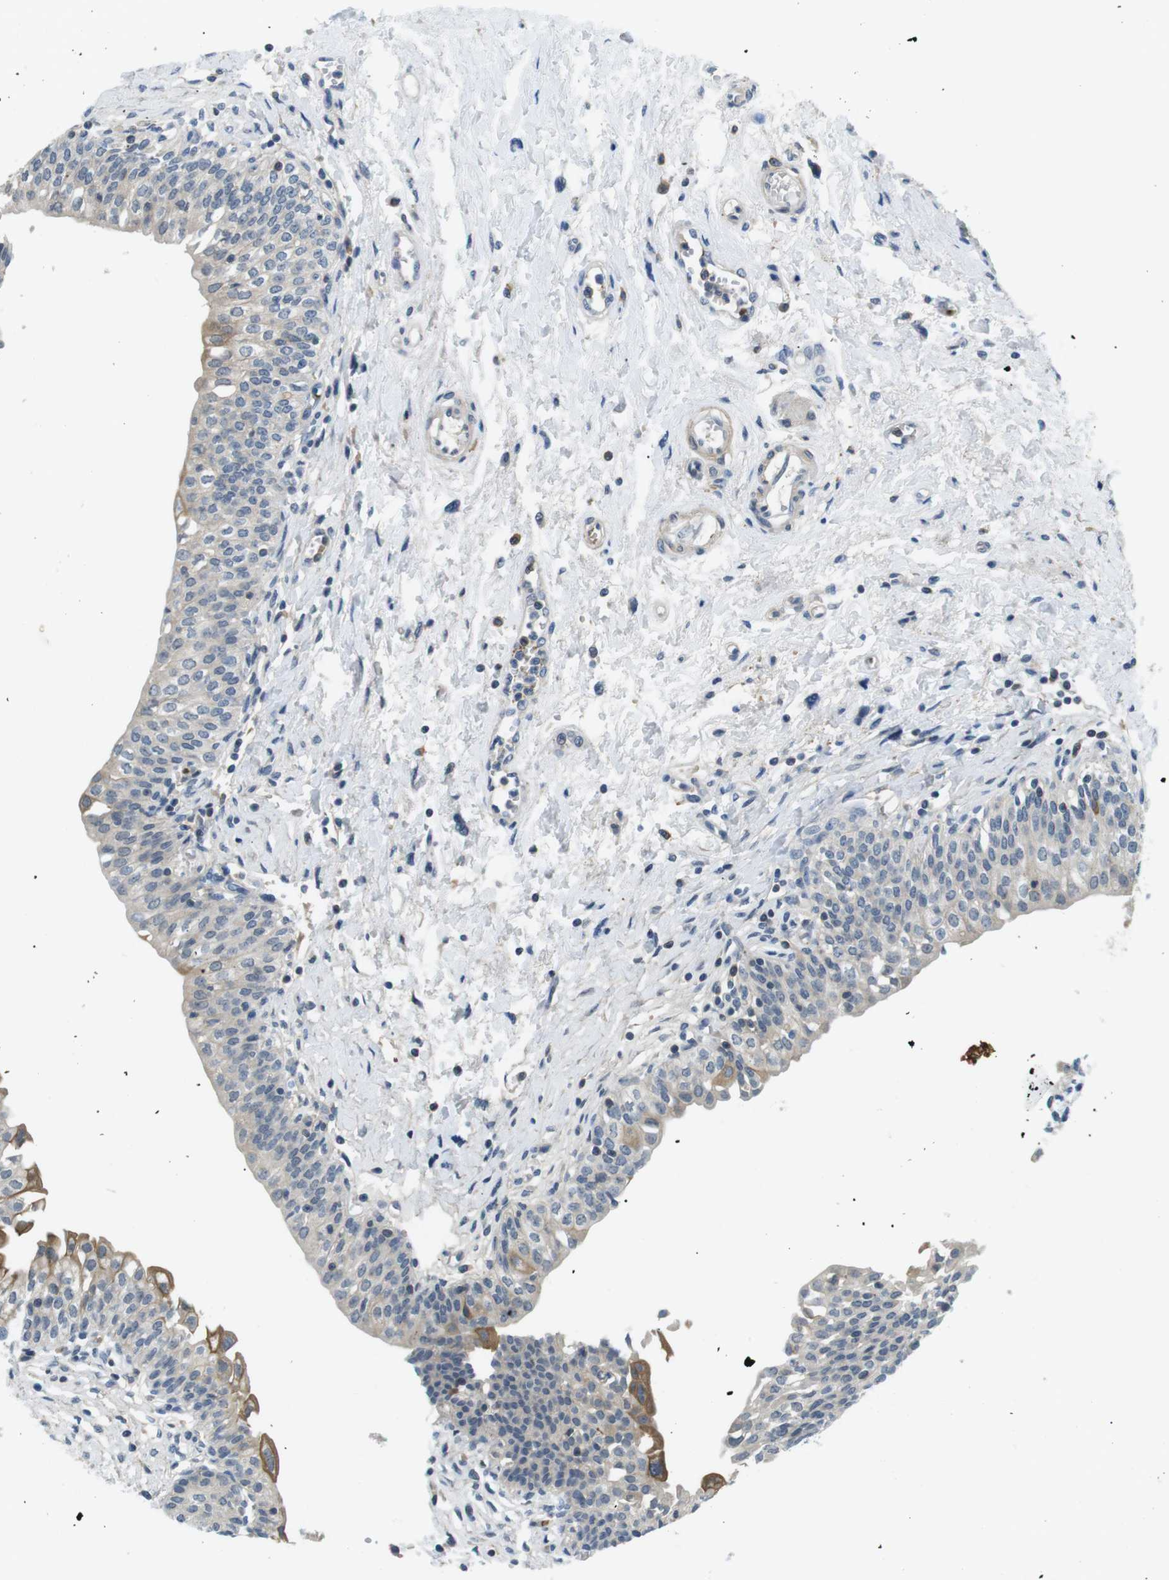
{"staining": {"intensity": "moderate", "quantity": "<25%", "location": "cytoplasmic/membranous"}, "tissue": "urinary bladder", "cell_type": "Urothelial cells", "image_type": "normal", "snomed": [{"axis": "morphology", "description": "Normal tissue, NOS"}, {"axis": "topography", "description": "Urinary bladder"}], "caption": "Immunohistochemical staining of benign urinary bladder exhibits <25% levels of moderate cytoplasmic/membranous protein positivity in about <25% of urothelial cells. (Brightfield microscopy of DAB IHC at high magnification).", "gene": "WSCD1", "patient": {"sex": "male", "age": 55}}